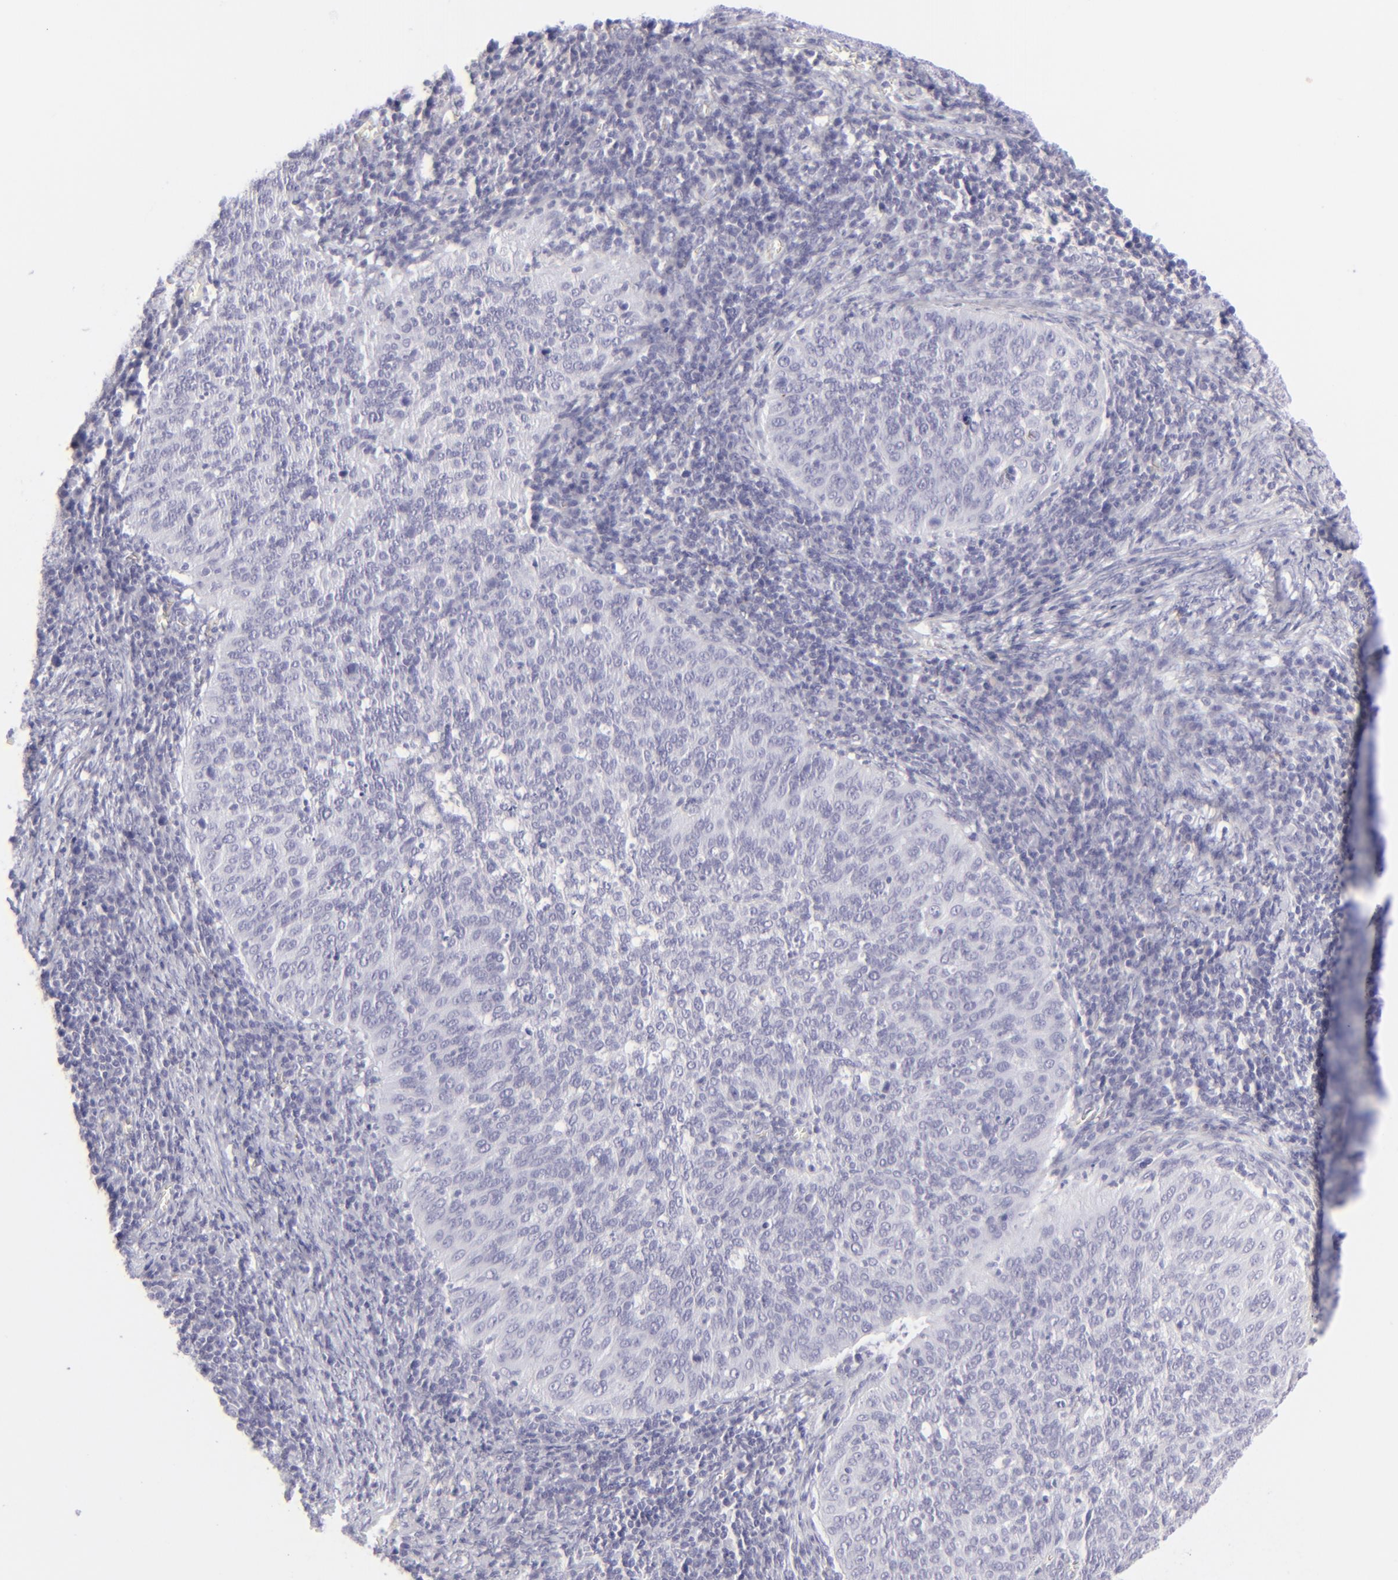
{"staining": {"intensity": "negative", "quantity": "none", "location": "none"}, "tissue": "cervical cancer", "cell_type": "Tumor cells", "image_type": "cancer", "snomed": [{"axis": "morphology", "description": "Squamous cell carcinoma, NOS"}, {"axis": "topography", "description": "Cervix"}], "caption": "Histopathology image shows no significant protein positivity in tumor cells of squamous cell carcinoma (cervical). (Brightfield microscopy of DAB IHC at high magnification).", "gene": "FCER2", "patient": {"sex": "female", "age": 39}}